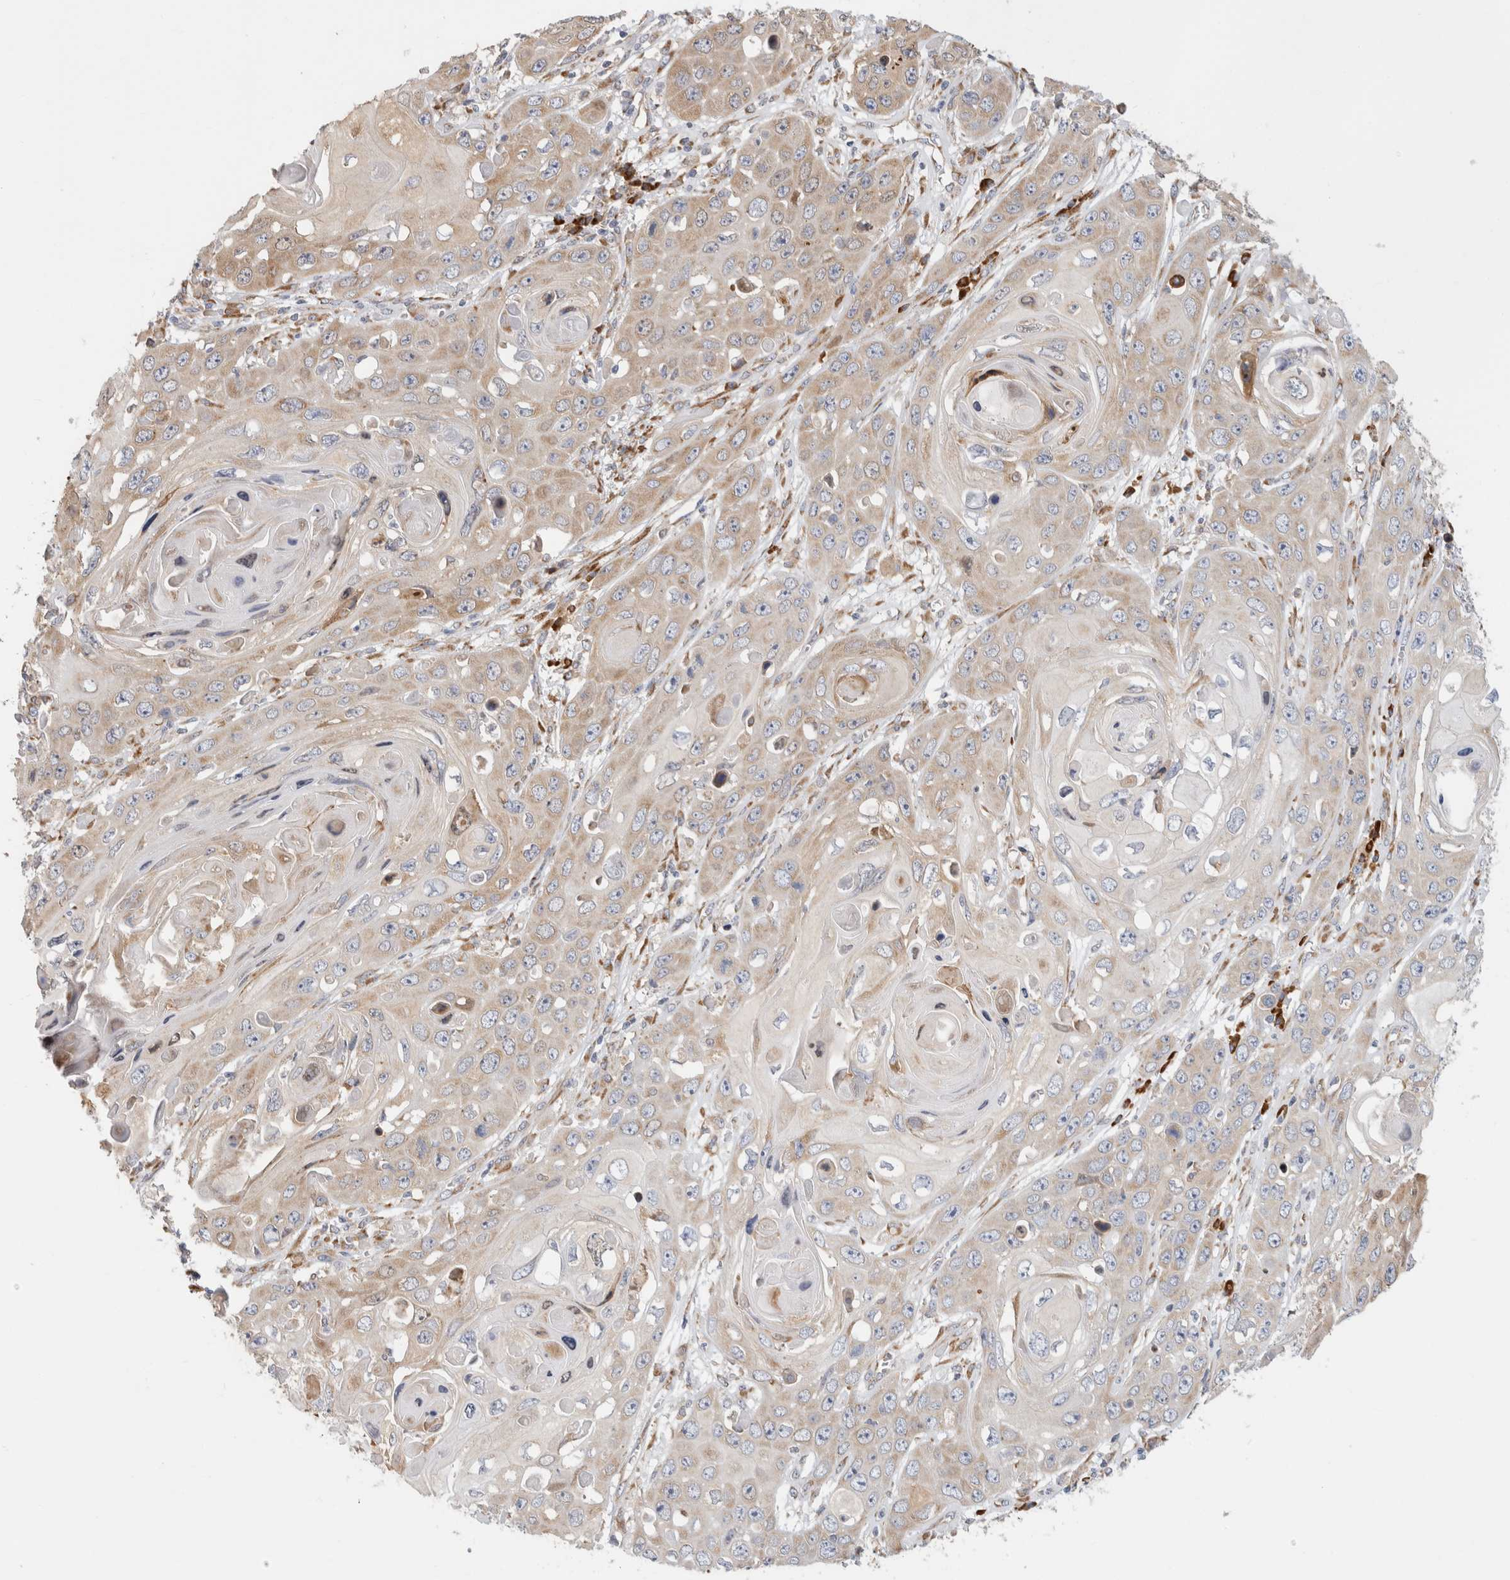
{"staining": {"intensity": "weak", "quantity": "25%-75%", "location": "cytoplasmic/membranous"}, "tissue": "skin cancer", "cell_type": "Tumor cells", "image_type": "cancer", "snomed": [{"axis": "morphology", "description": "Squamous cell carcinoma, NOS"}, {"axis": "topography", "description": "Skin"}], "caption": "Squamous cell carcinoma (skin) stained with a brown dye displays weak cytoplasmic/membranous positive expression in approximately 25%-75% of tumor cells.", "gene": "RPN2", "patient": {"sex": "male", "age": 55}}